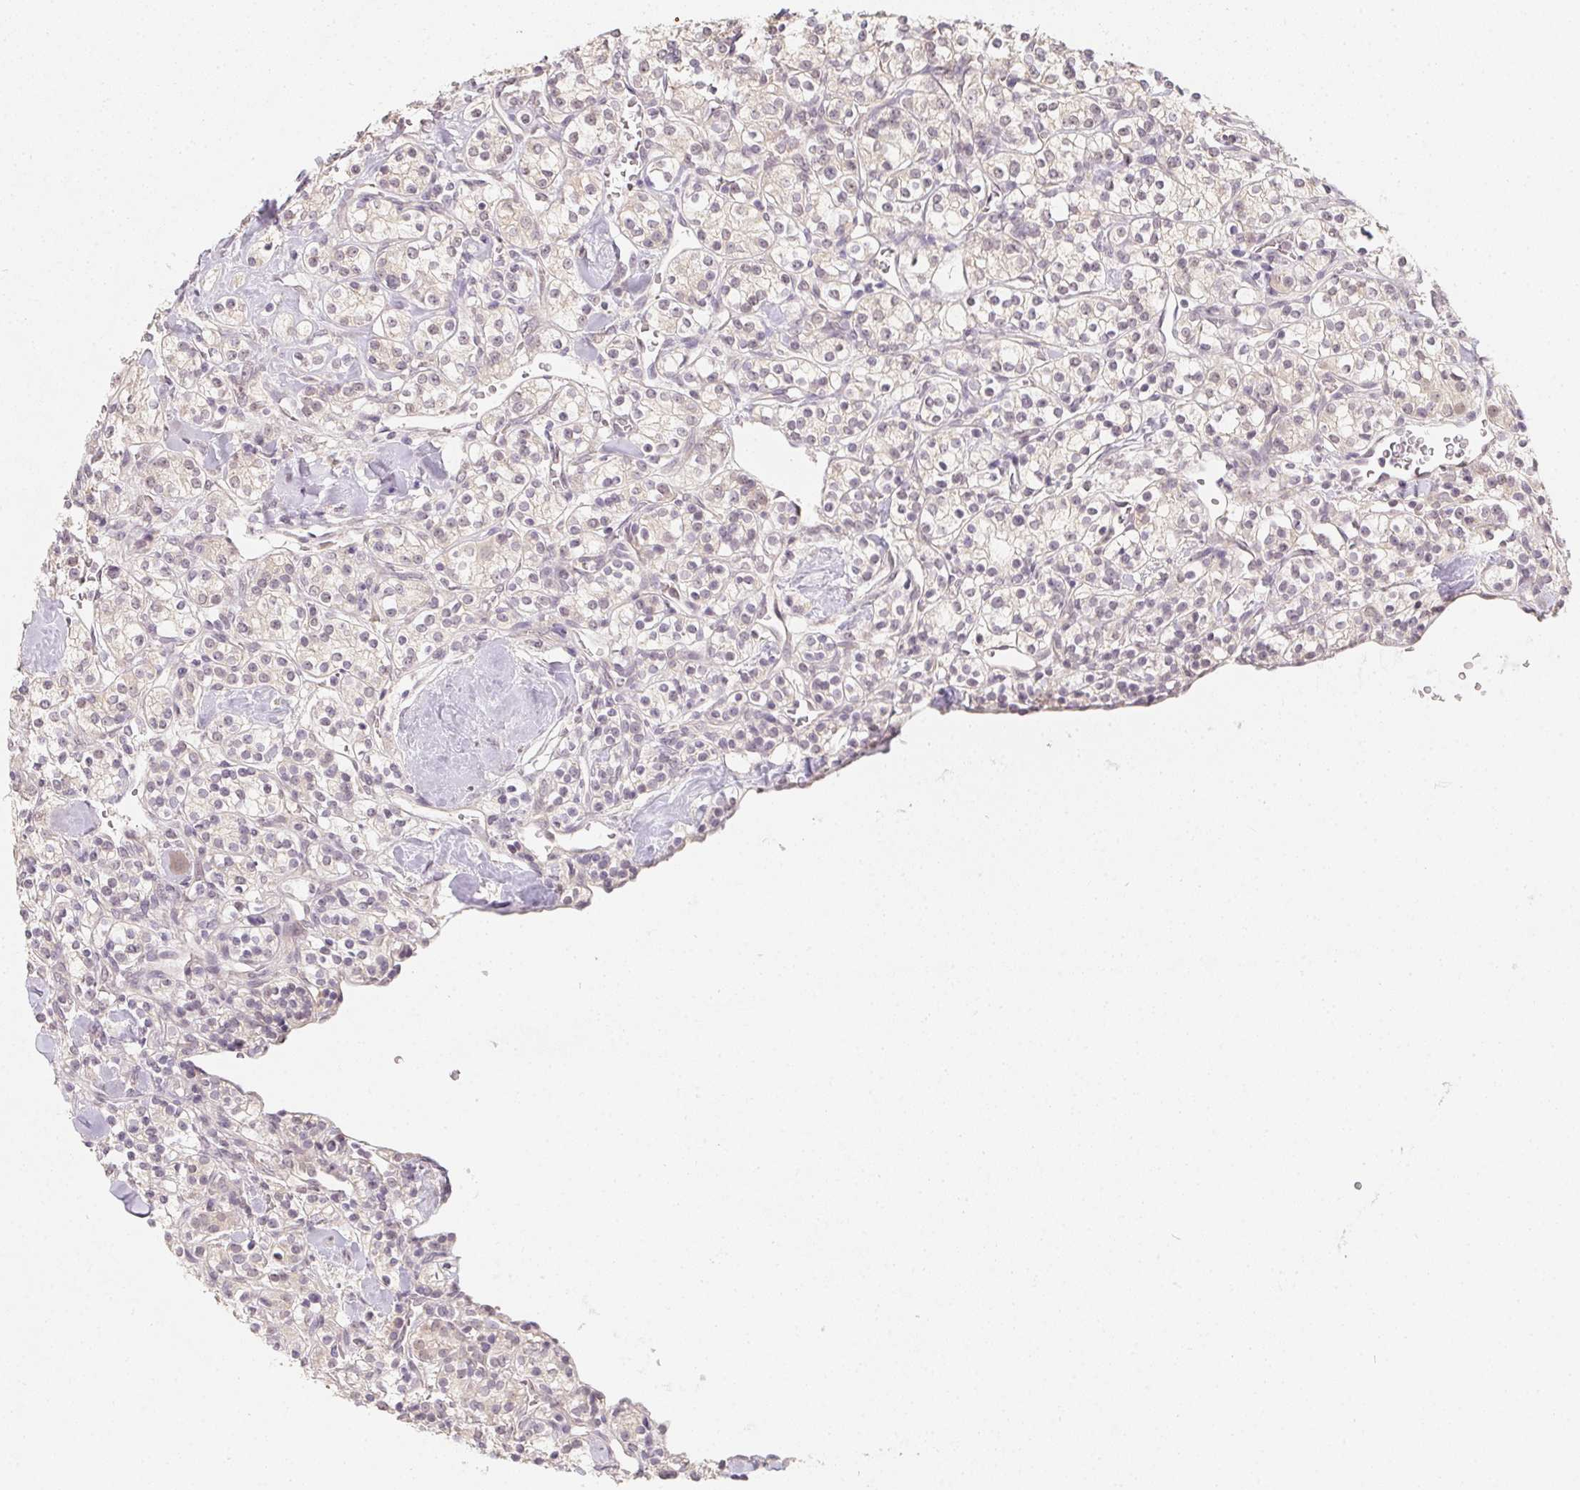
{"staining": {"intensity": "negative", "quantity": "none", "location": "none"}, "tissue": "renal cancer", "cell_type": "Tumor cells", "image_type": "cancer", "snomed": [{"axis": "morphology", "description": "Adenocarcinoma, NOS"}, {"axis": "topography", "description": "Kidney"}], "caption": "There is no significant expression in tumor cells of renal cancer (adenocarcinoma).", "gene": "SOAT1", "patient": {"sex": "male", "age": 77}}